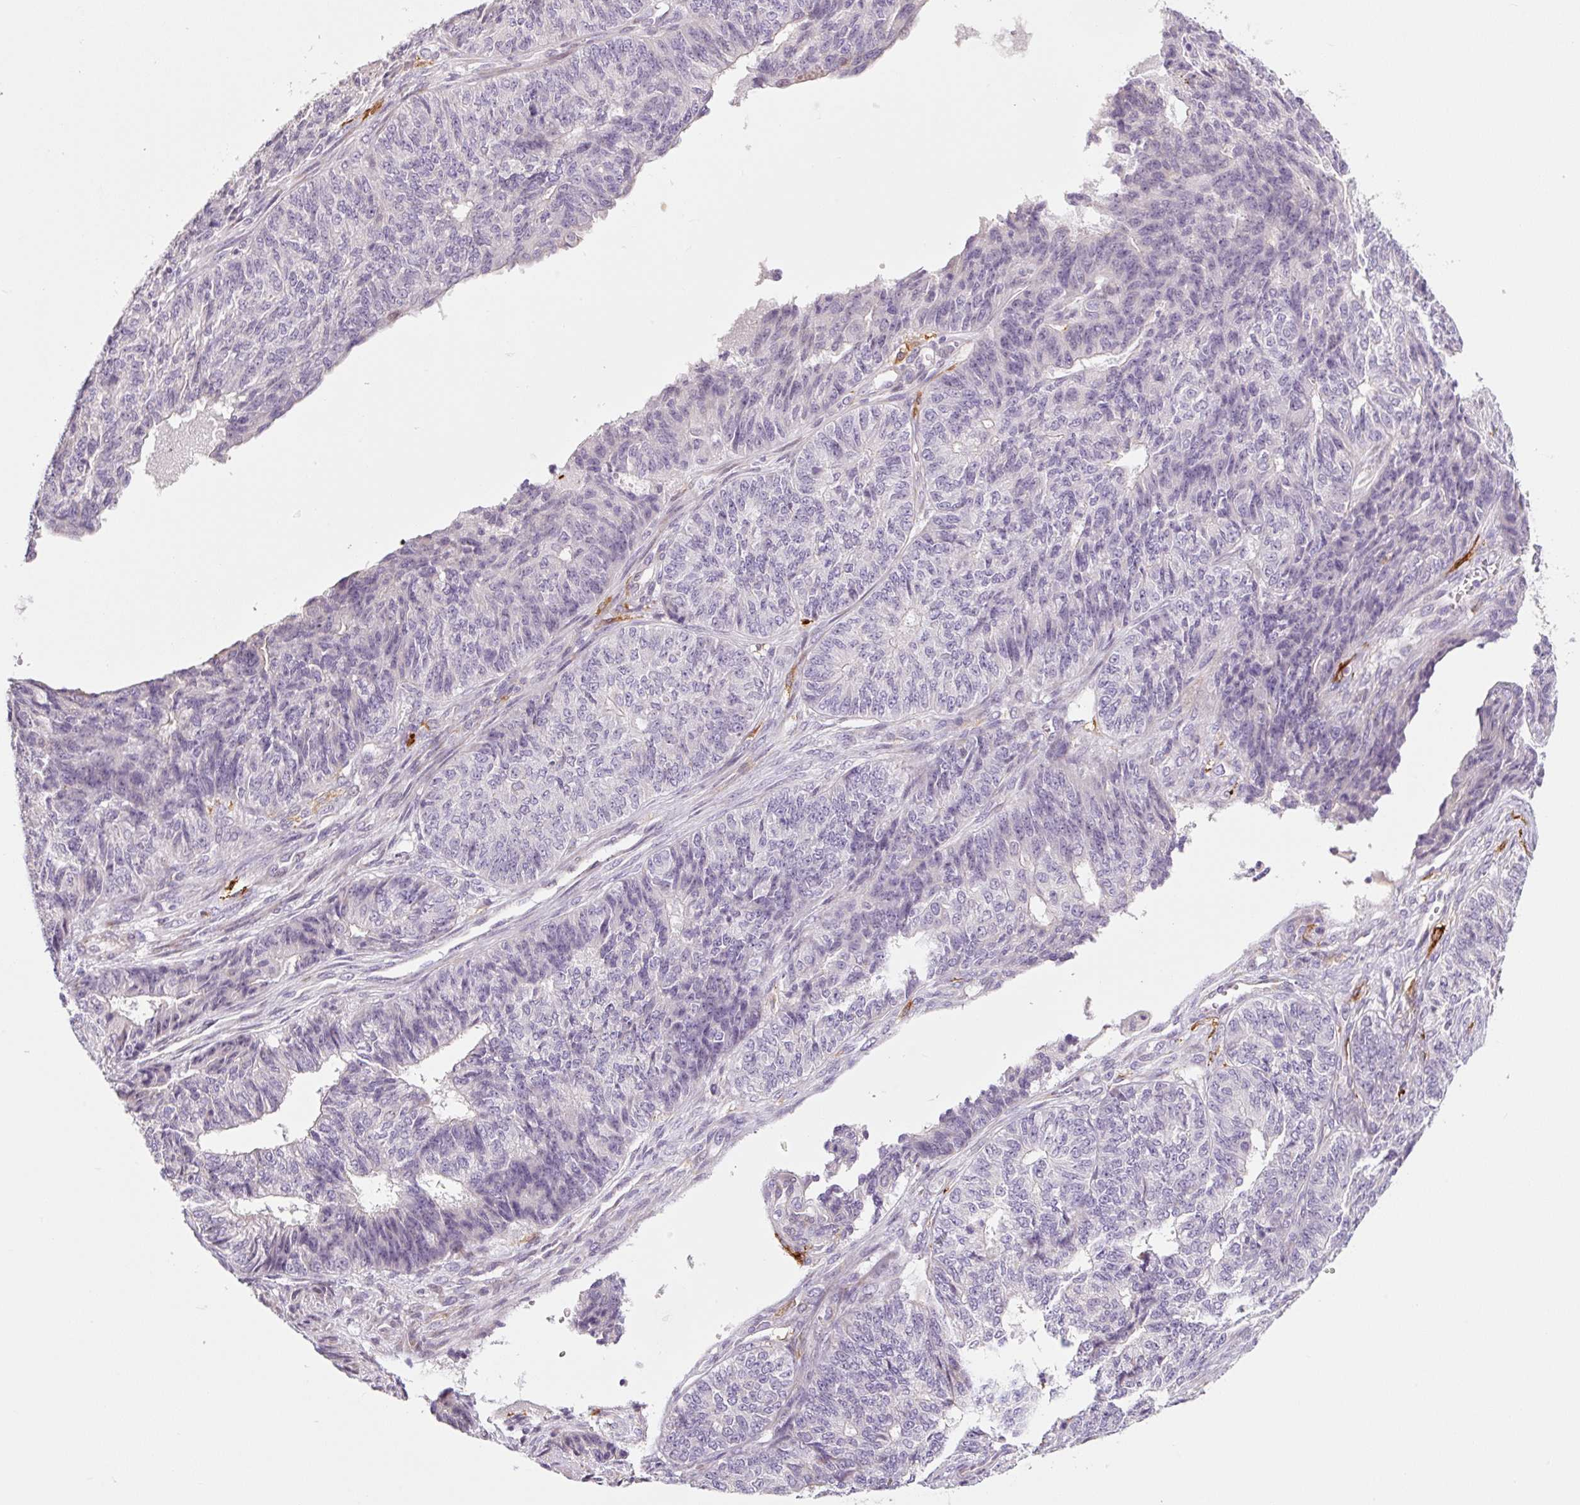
{"staining": {"intensity": "negative", "quantity": "none", "location": "none"}, "tissue": "endometrial cancer", "cell_type": "Tumor cells", "image_type": "cancer", "snomed": [{"axis": "morphology", "description": "Adenocarcinoma, NOS"}, {"axis": "topography", "description": "Endometrium"}], "caption": "A photomicrograph of human endometrial cancer is negative for staining in tumor cells. The staining was performed using DAB to visualize the protein expression in brown, while the nuclei were stained in blue with hematoxylin (Magnification: 20x).", "gene": "FUT10", "patient": {"sex": "female", "age": 32}}